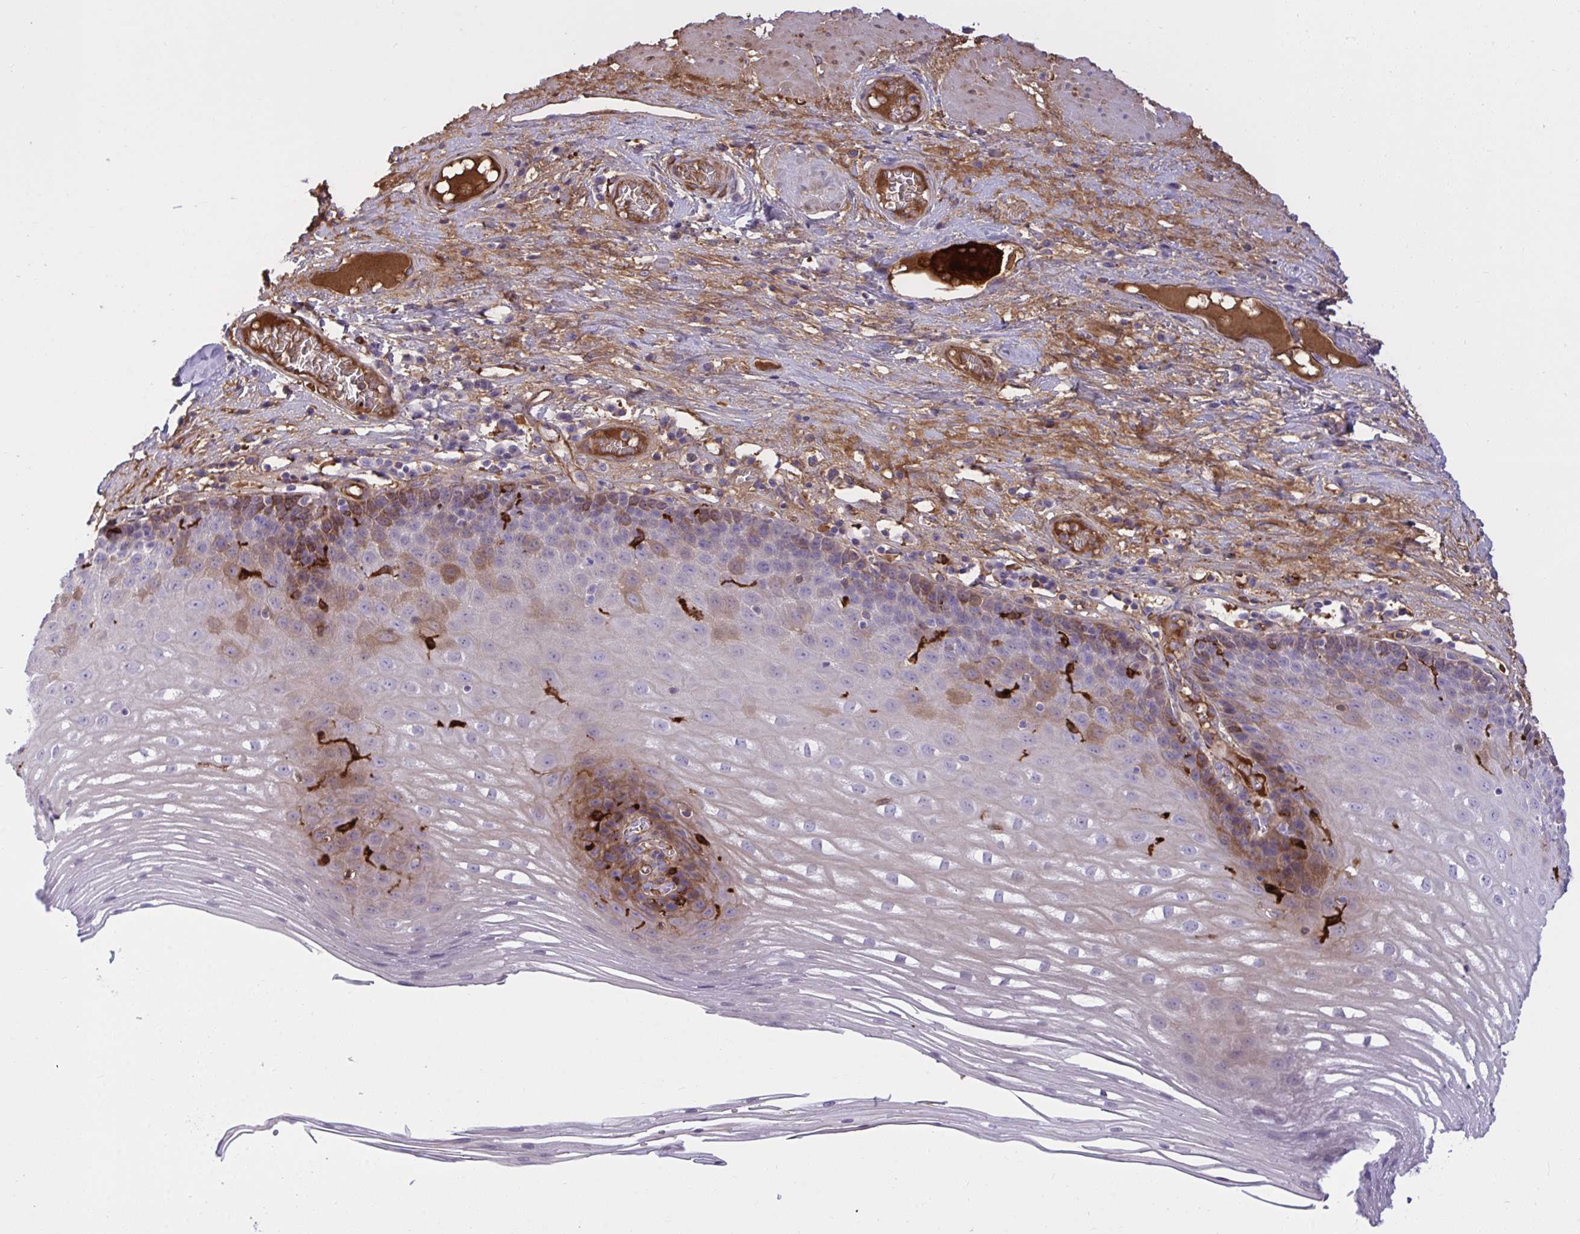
{"staining": {"intensity": "moderate", "quantity": "<25%", "location": "cytoplasmic/membranous"}, "tissue": "esophagus", "cell_type": "Squamous epithelial cells", "image_type": "normal", "snomed": [{"axis": "morphology", "description": "Normal tissue, NOS"}, {"axis": "topography", "description": "Esophagus"}], "caption": "DAB (3,3'-diaminobenzidine) immunohistochemical staining of unremarkable human esophagus displays moderate cytoplasmic/membranous protein expression in approximately <25% of squamous epithelial cells.", "gene": "F2", "patient": {"sex": "male", "age": 62}}